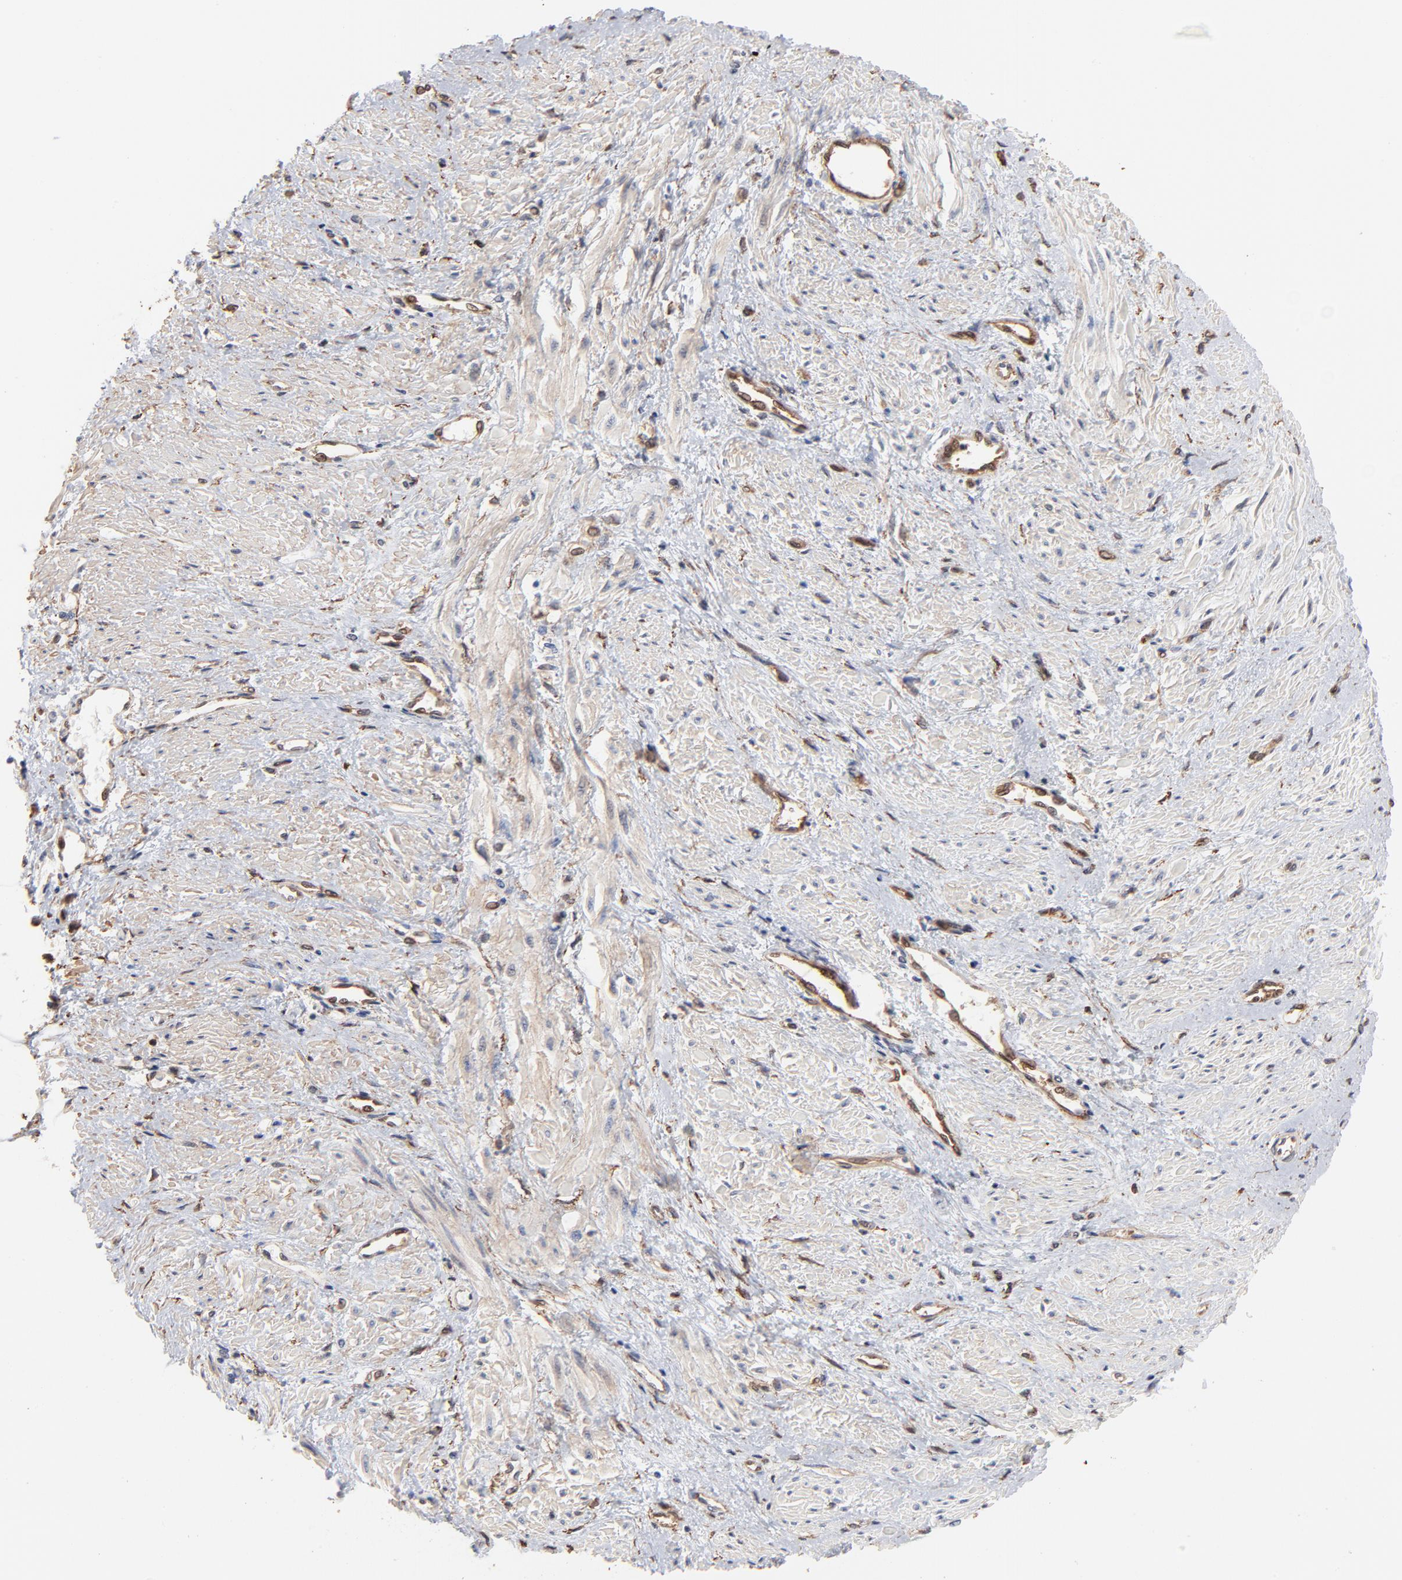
{"staining": {"intensity": "weak", "quantity": ">75%", "location": "cytoplasmic/membranous"}, "tissue": "smooth muscle", "cell_type": "Smooth muscle cells", "image_type": "normal", "snomed": [{"axis": "morphology", "description": "Normal tissue, NOS"}, {"axis": "topography", "description": "Smooth muscle"}, {"axis": "topography", "description": "Uterus"}], "caption": "Protein staining exhibits weak cytoplasmic/membranous expression in about >75% of smooth muscle cells in benign smooth muscle. Nuclei are stained in blue.", "gene": "PXN", "patient": {"sex": "female", "age": 39}}